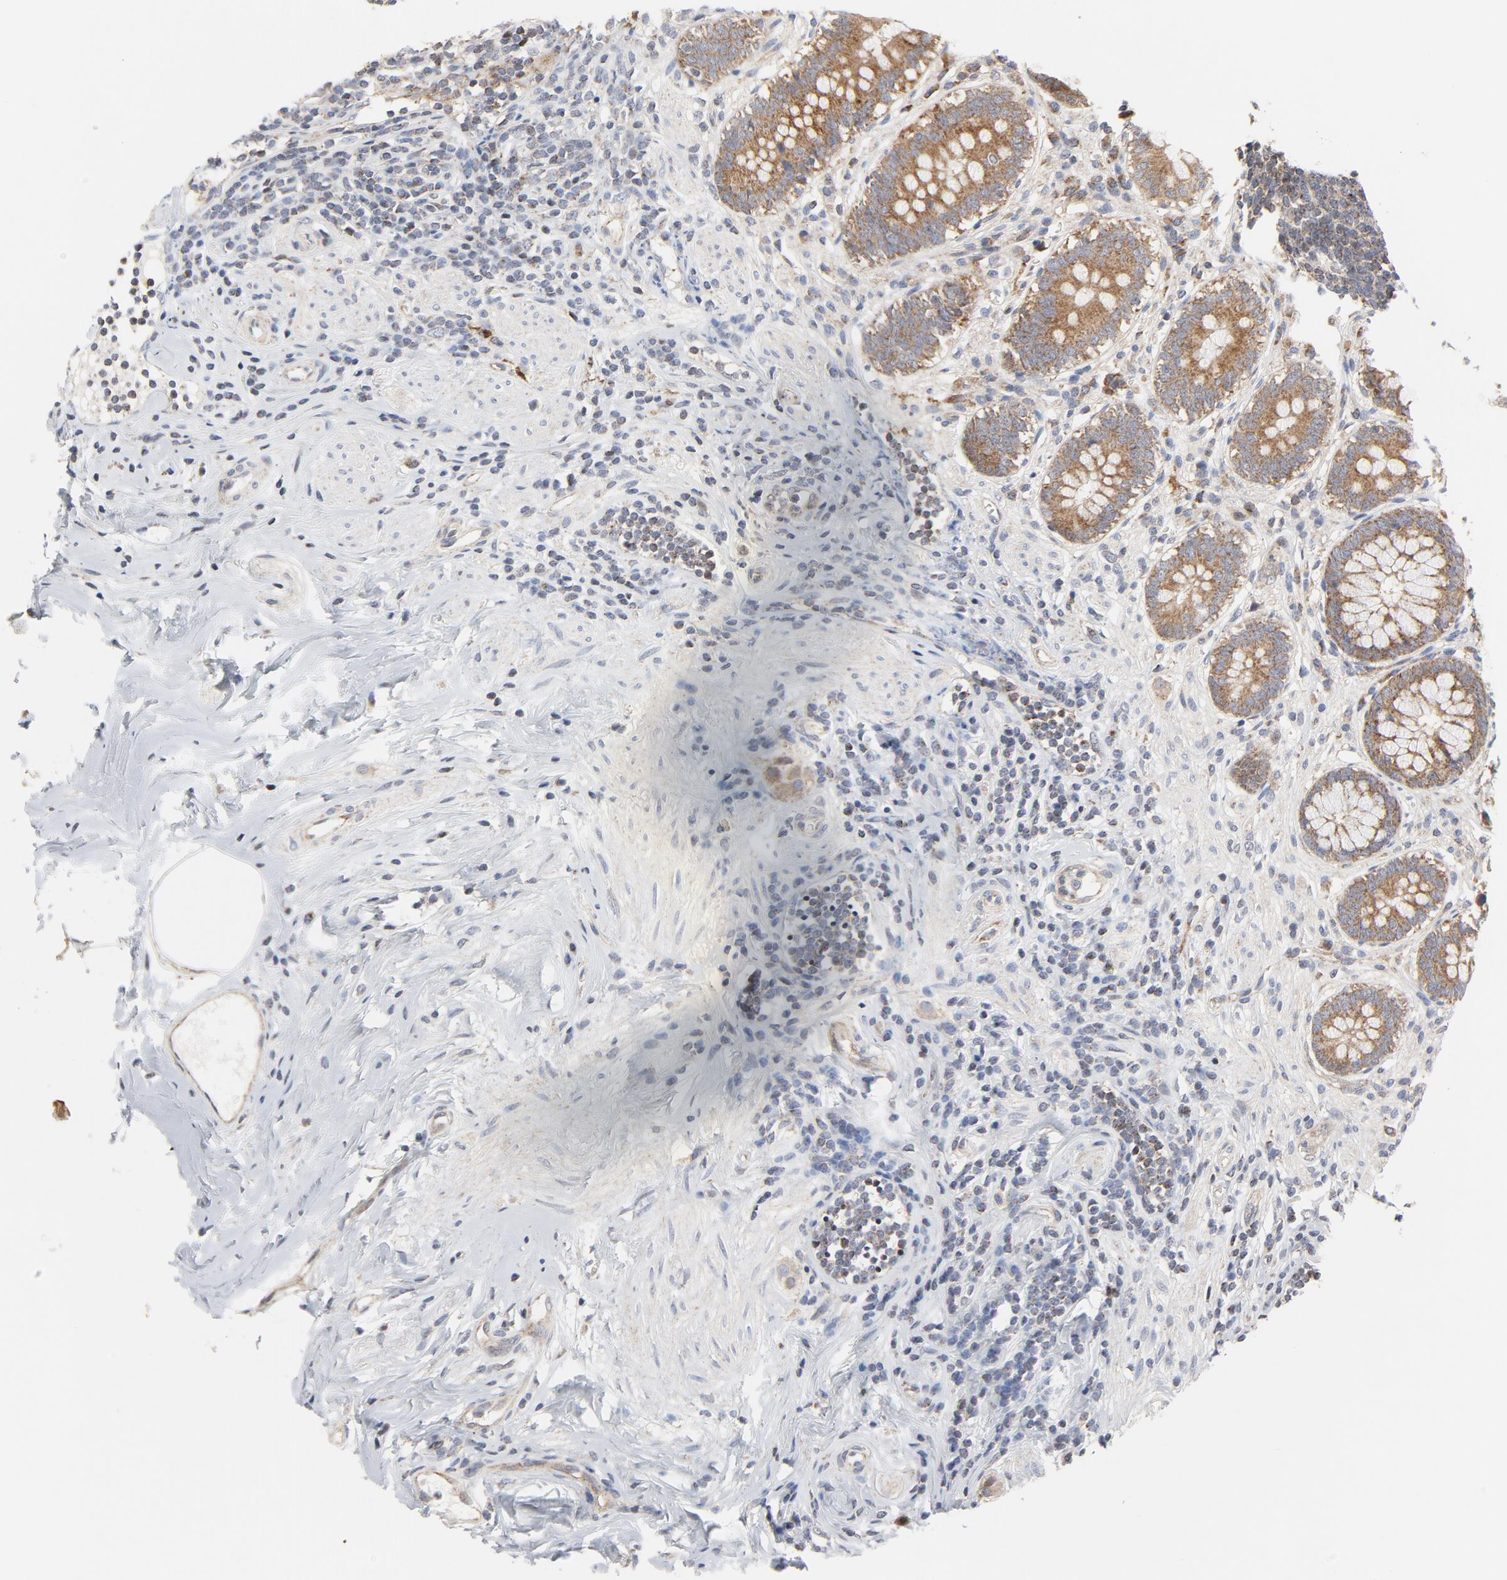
{"staining": {"intensity": "moderate", "quantity": ">75%", "location": "cytoplasmic/membranous"}, "tissue": "appendix", "cell_type": "Glandular cells", "image_type": "normal", "snomed": [{"axis": "morphology", "description": "Normal tissue, NOS"}, {"axis": "topography", "description": "Appendix"}], "caption": "Benign appendix was stained to show a protein in brown. There is medium levels of moderate cytoplasmic/membranous expression in approximately >75% of glandular cells.", "gene": "RAPGEF4", "patient": {"sex": "female", "age": 50}}